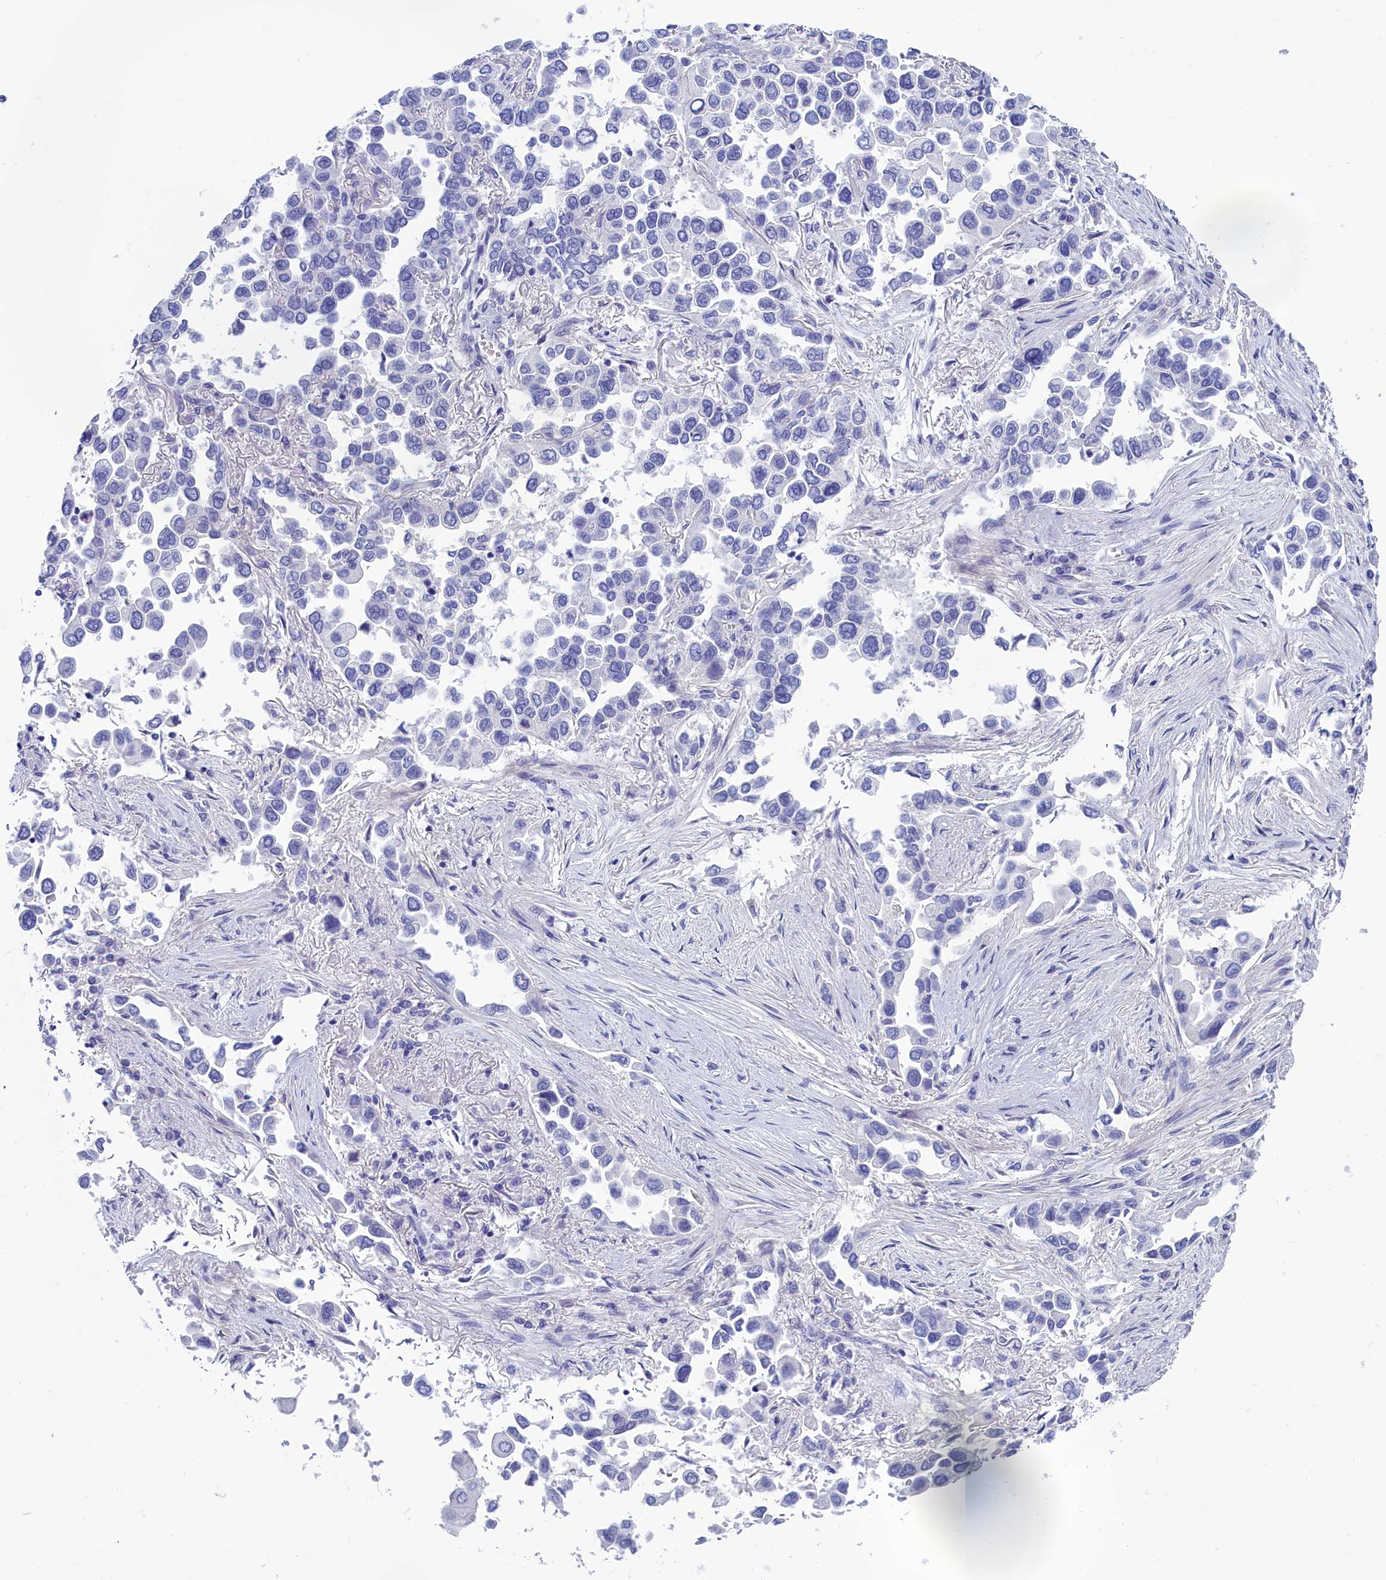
{"staining": {"intensity": "negative", "quantity": "none", "location": "none"}, "tissue": "lung cancer", "cell_type": "Tumor cells", "image_type": "cancer", "snomed": [{"axis": "morphology", "description": "Adenocarcinoma, NOS"}, {"axis": "topography", "description": "Lung"}], "caption": "Immunohistochemistry (IHC) micrograph of human adenocarcinoma (lung) stained for a protein (brown), which exhibits no expression in tumor cells.", "gene": "VPS35L", "patient": {"sex": "female", "age": 76}}